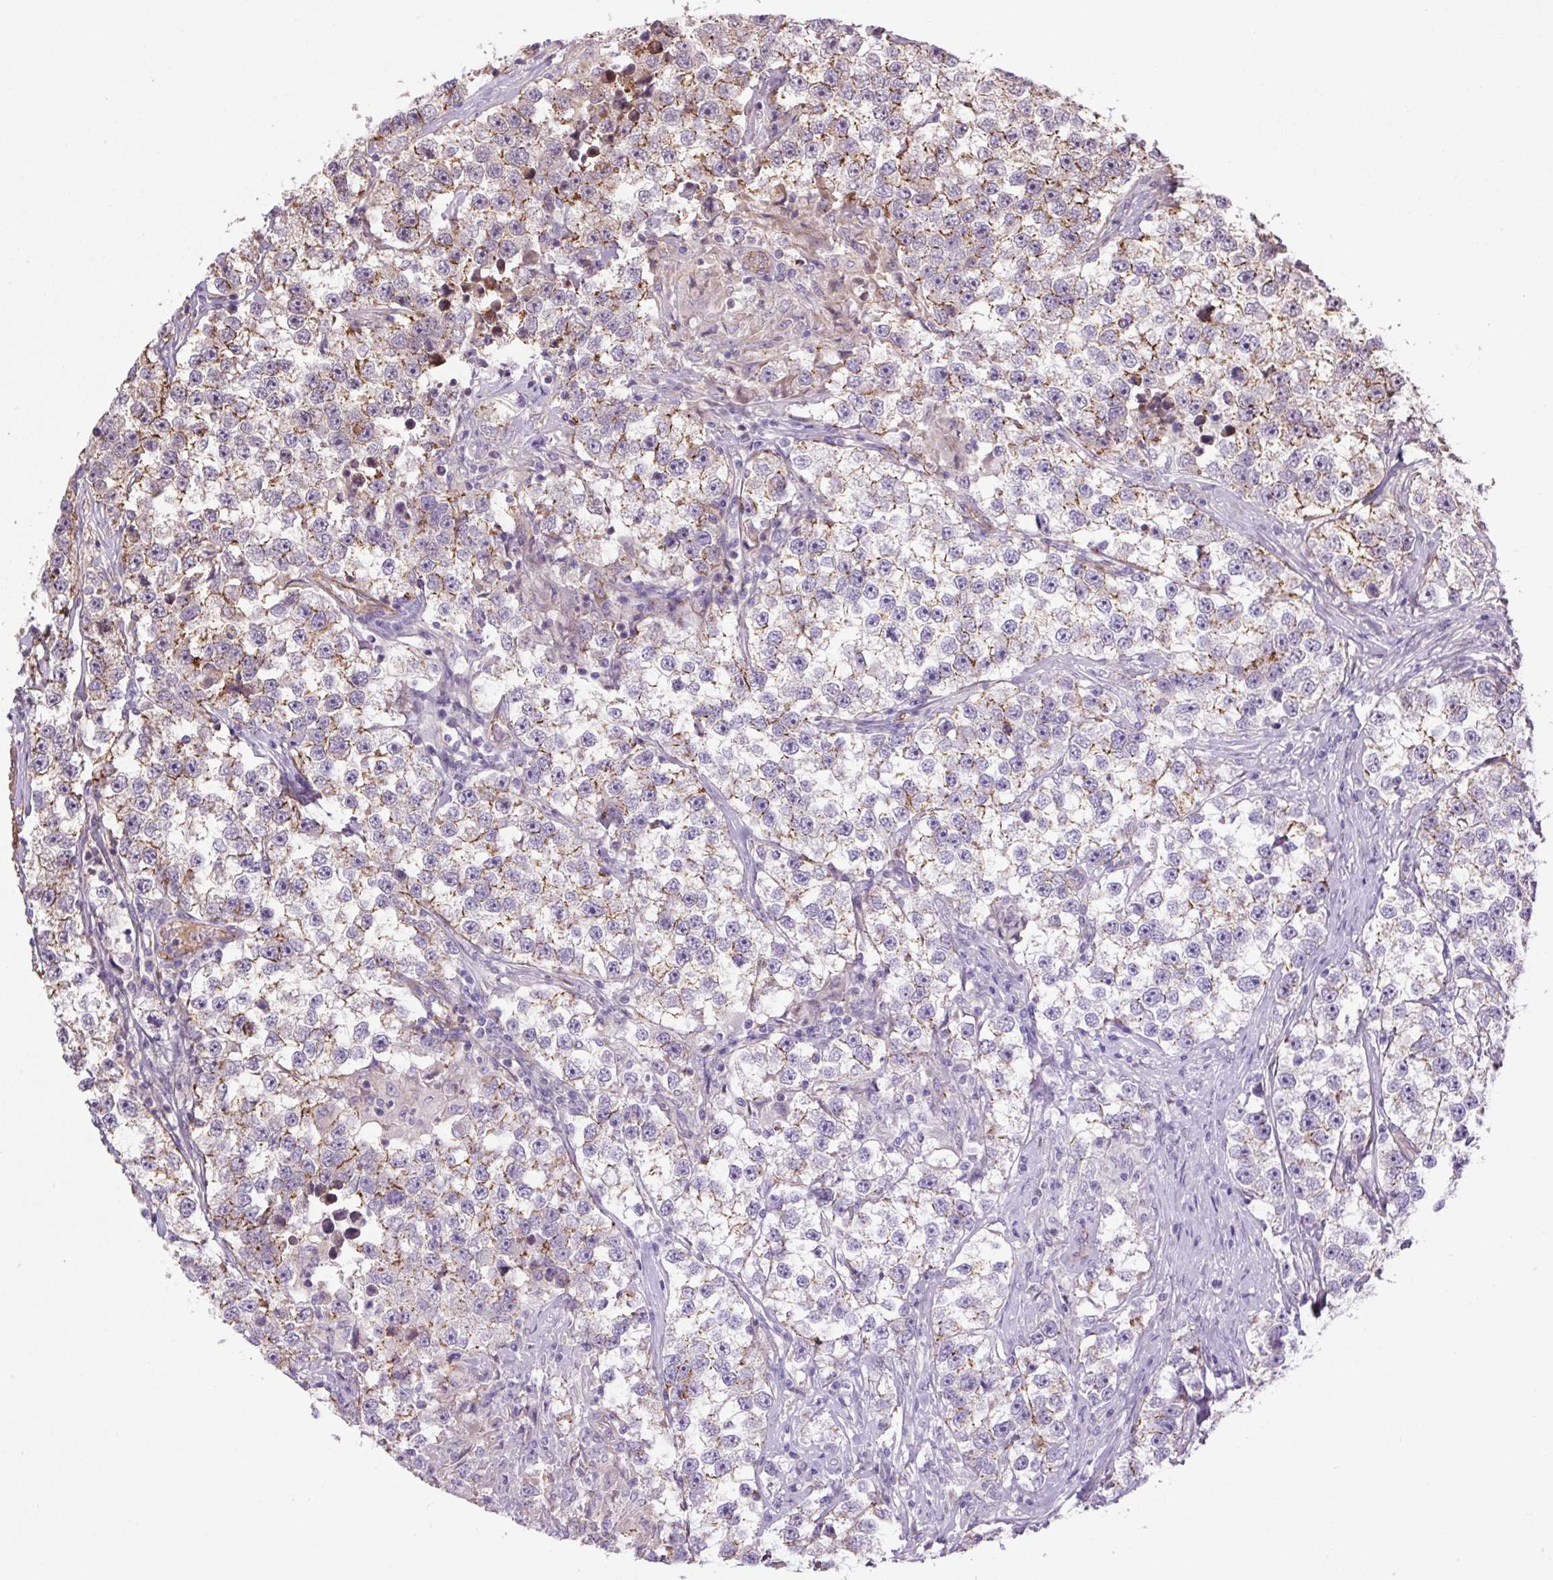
{"staining": {"intensity": "moderate", "quantity": "<25%", "location": "cytoplasmic/membranous"}, "tissue": "testis cancer", "cell_type": "Tumor cells", "image_type": "cancer", "snomed": [{"axis": "morphology", "description": "Seminoma, NOS"}, {"axis": "topography", "description": "Testis"}], "caption": "IHC staining of seminoma (testis), which shows low levels of moderate cytoplasmic/membranous positivity in about <25% of tumor cells indicating moderate cytoplasmic/membranous protein staining. The staining was performed using DAB (3,3'-diaminobenzidine) (brown) for protein detection and nuclei were counterstained in hematoxylin (blue).", "gene": "SEPTIN10", "patient": {"sex": "male", "age": 46}}